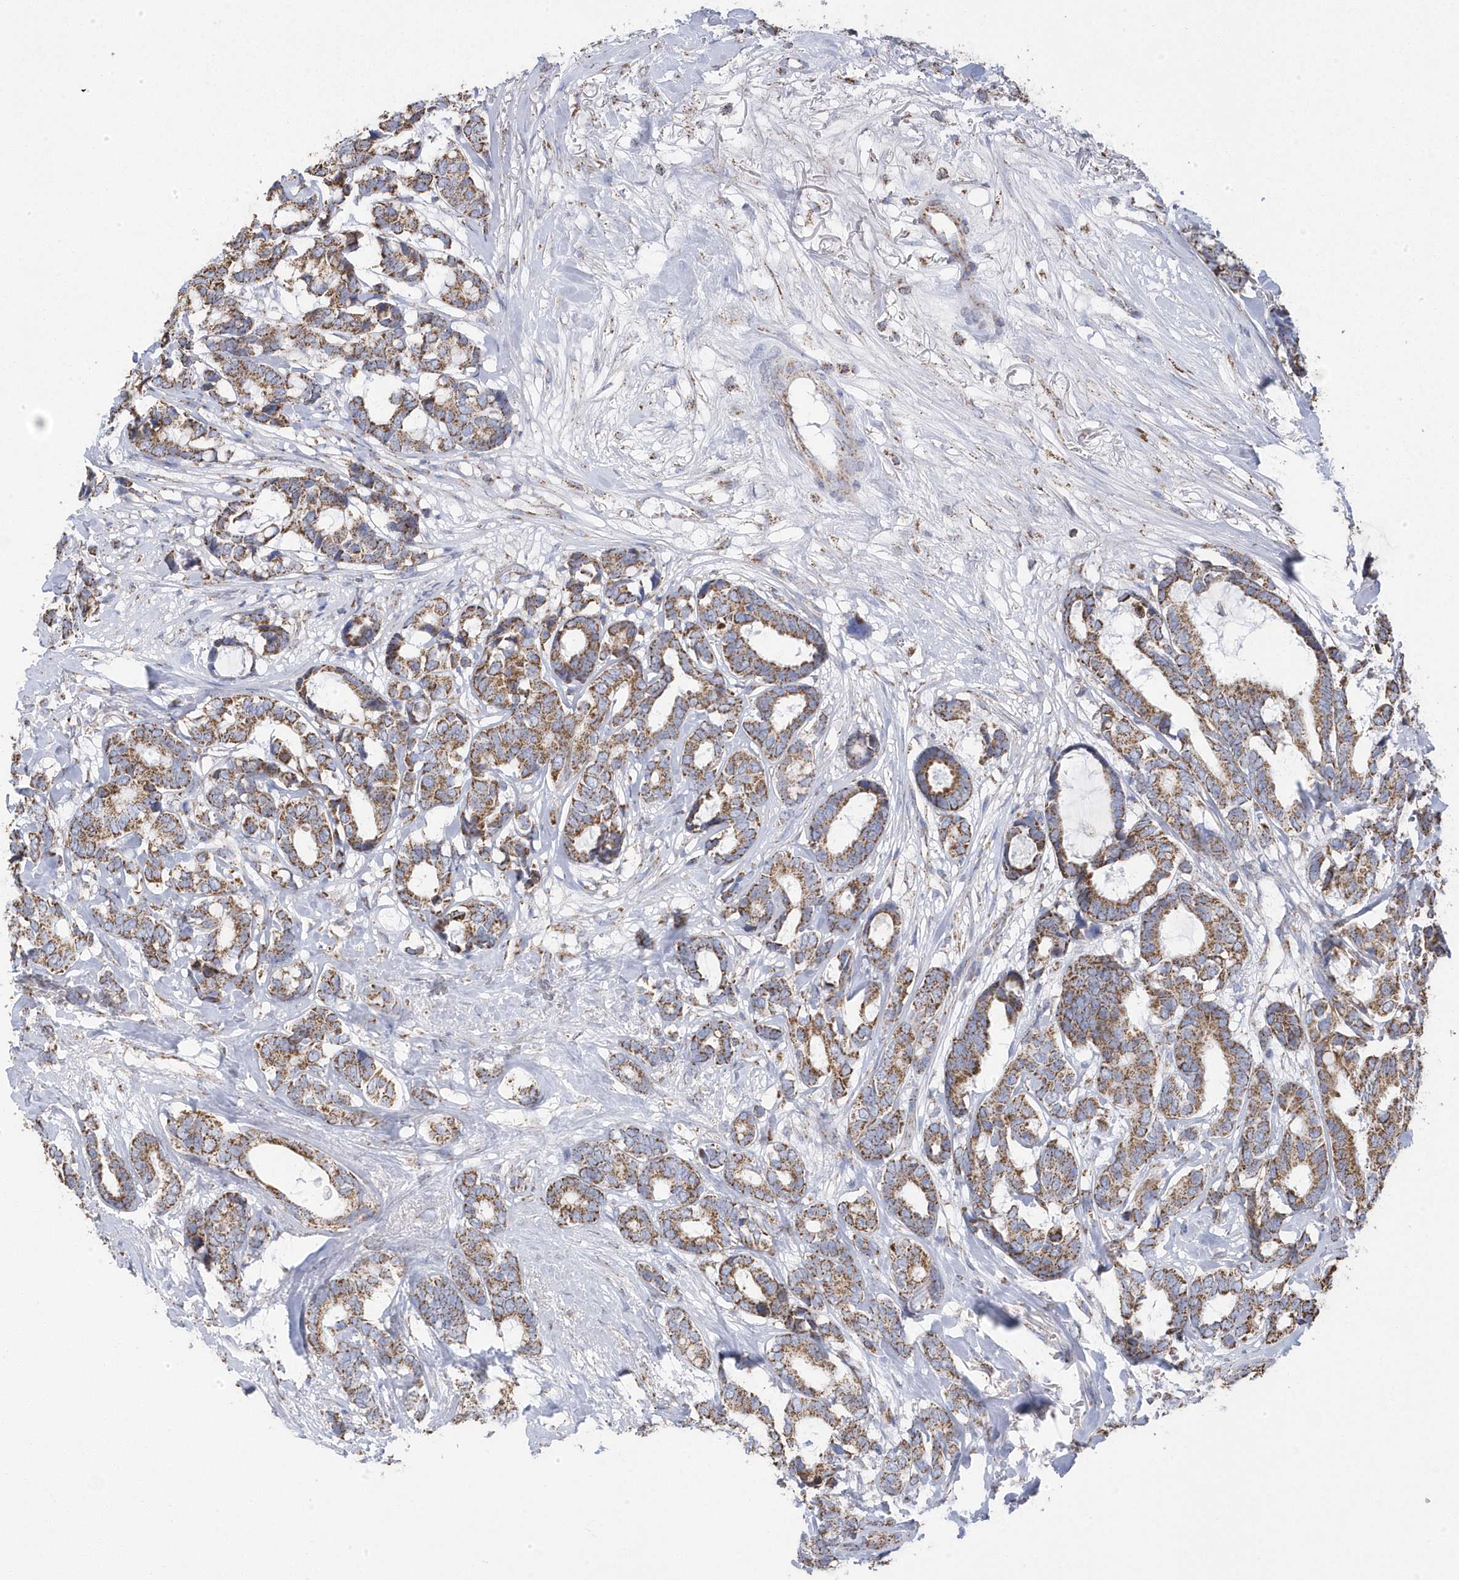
{"staining": {"intensity": "moderate", "quantity": ">75%", "location": "cytoplasmic/membranous"}, "tissue": "breast cancer", "cell_type": "Tumor cells", "image_type": "cancer", "snomed": [{"axis": "morphology", "description": "Duct carcinoma"}, {"axis": "topography", "description": "Breast"}], "caption": "Breast infiltrating ductal carcinoma stained for a protein displays moderate cytoplasmic/membranous positivity in tumor cells. (IHC, brightfield microscopy, high magnification).", "gene": "GTPBP8", "patient": {"sex": "female", "age": 87}}